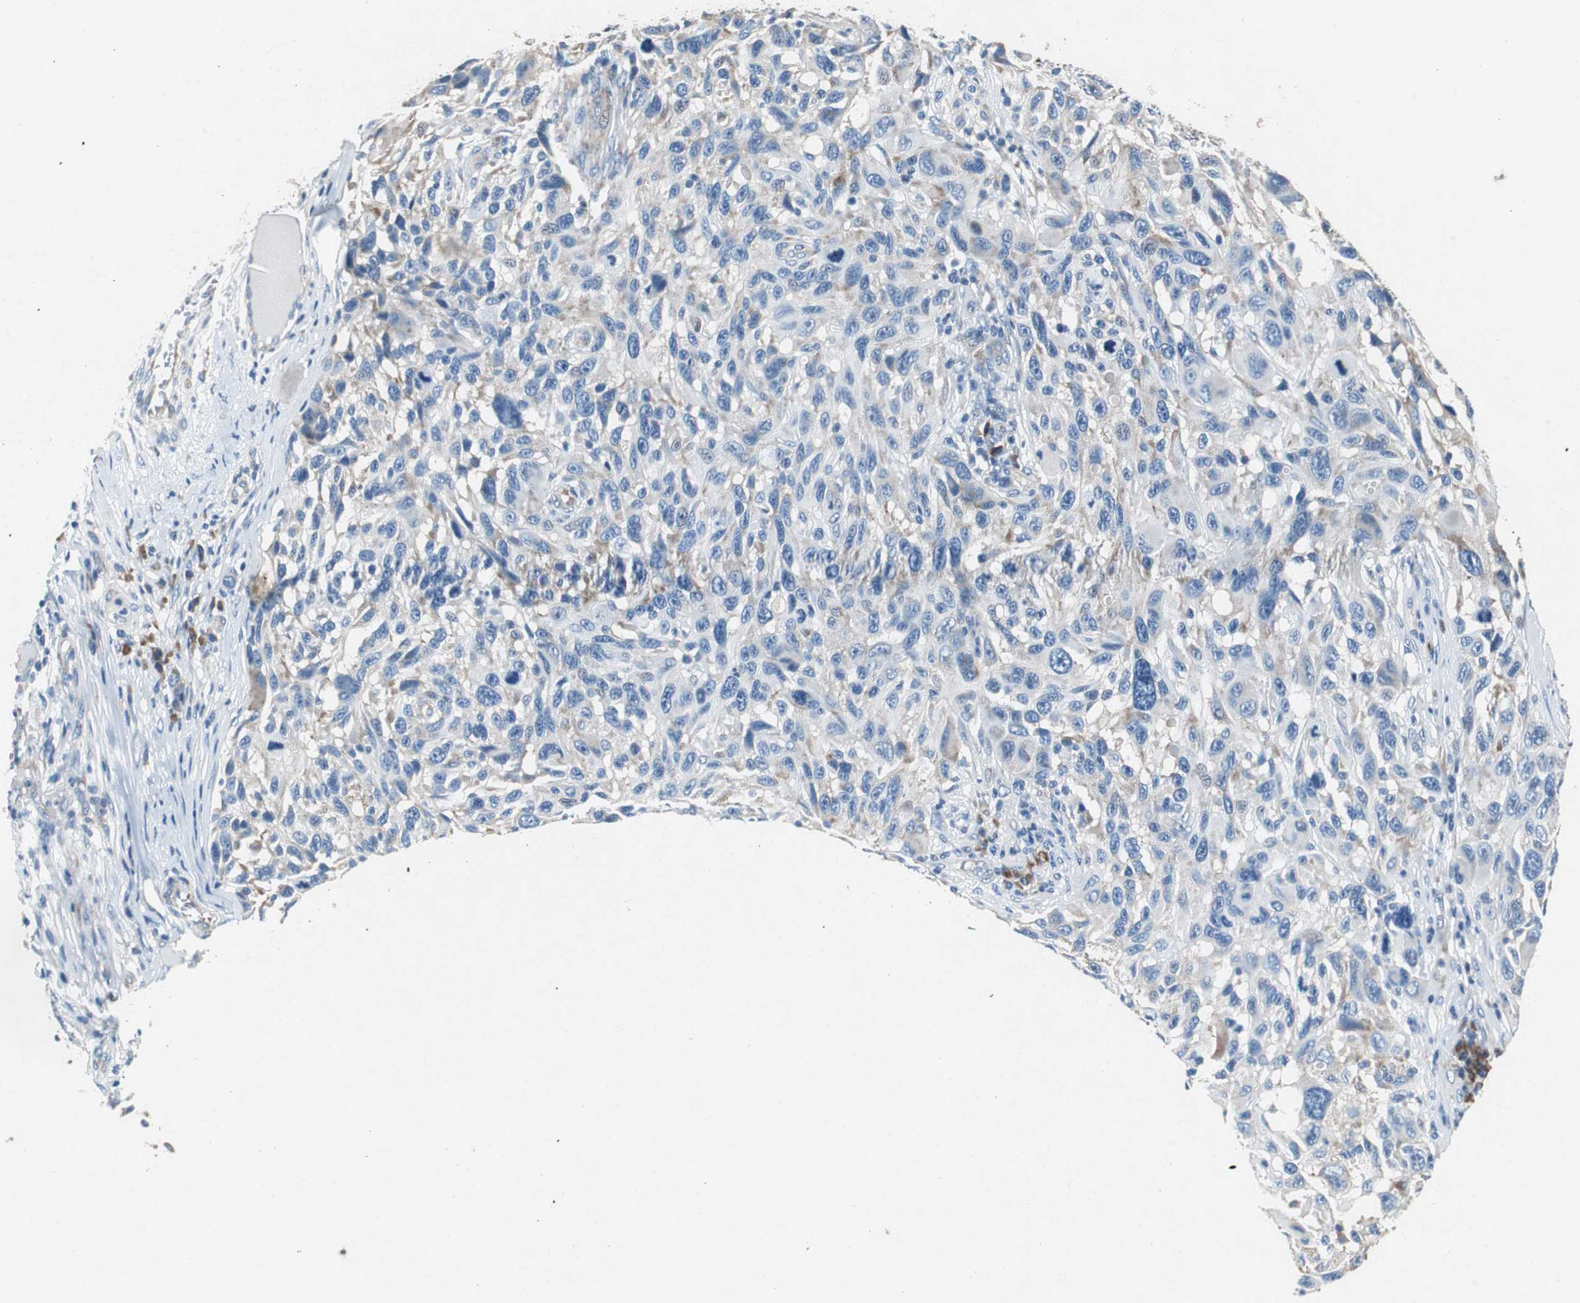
{"staining": {"intensity": "weak", "quantity": "<25%", "location": "cytoplasmic/membranous"}, "tissue": "melanoma", "cell_type": "Tumor cells", "image_type": "cancer", "snomed": [{"axis": "morphology", "description": "Malignant melanoma, NOS"}, {"axis": "topography", "description": "Skin"}], "caption": "A high-resolution histopathology image shows immunohistochemistry (IHC) staining of melanoma, which demonstrates no significant staining in tumor cells.", "gene": "RPL35", "patient": {"sex": "male", "age": 53}}